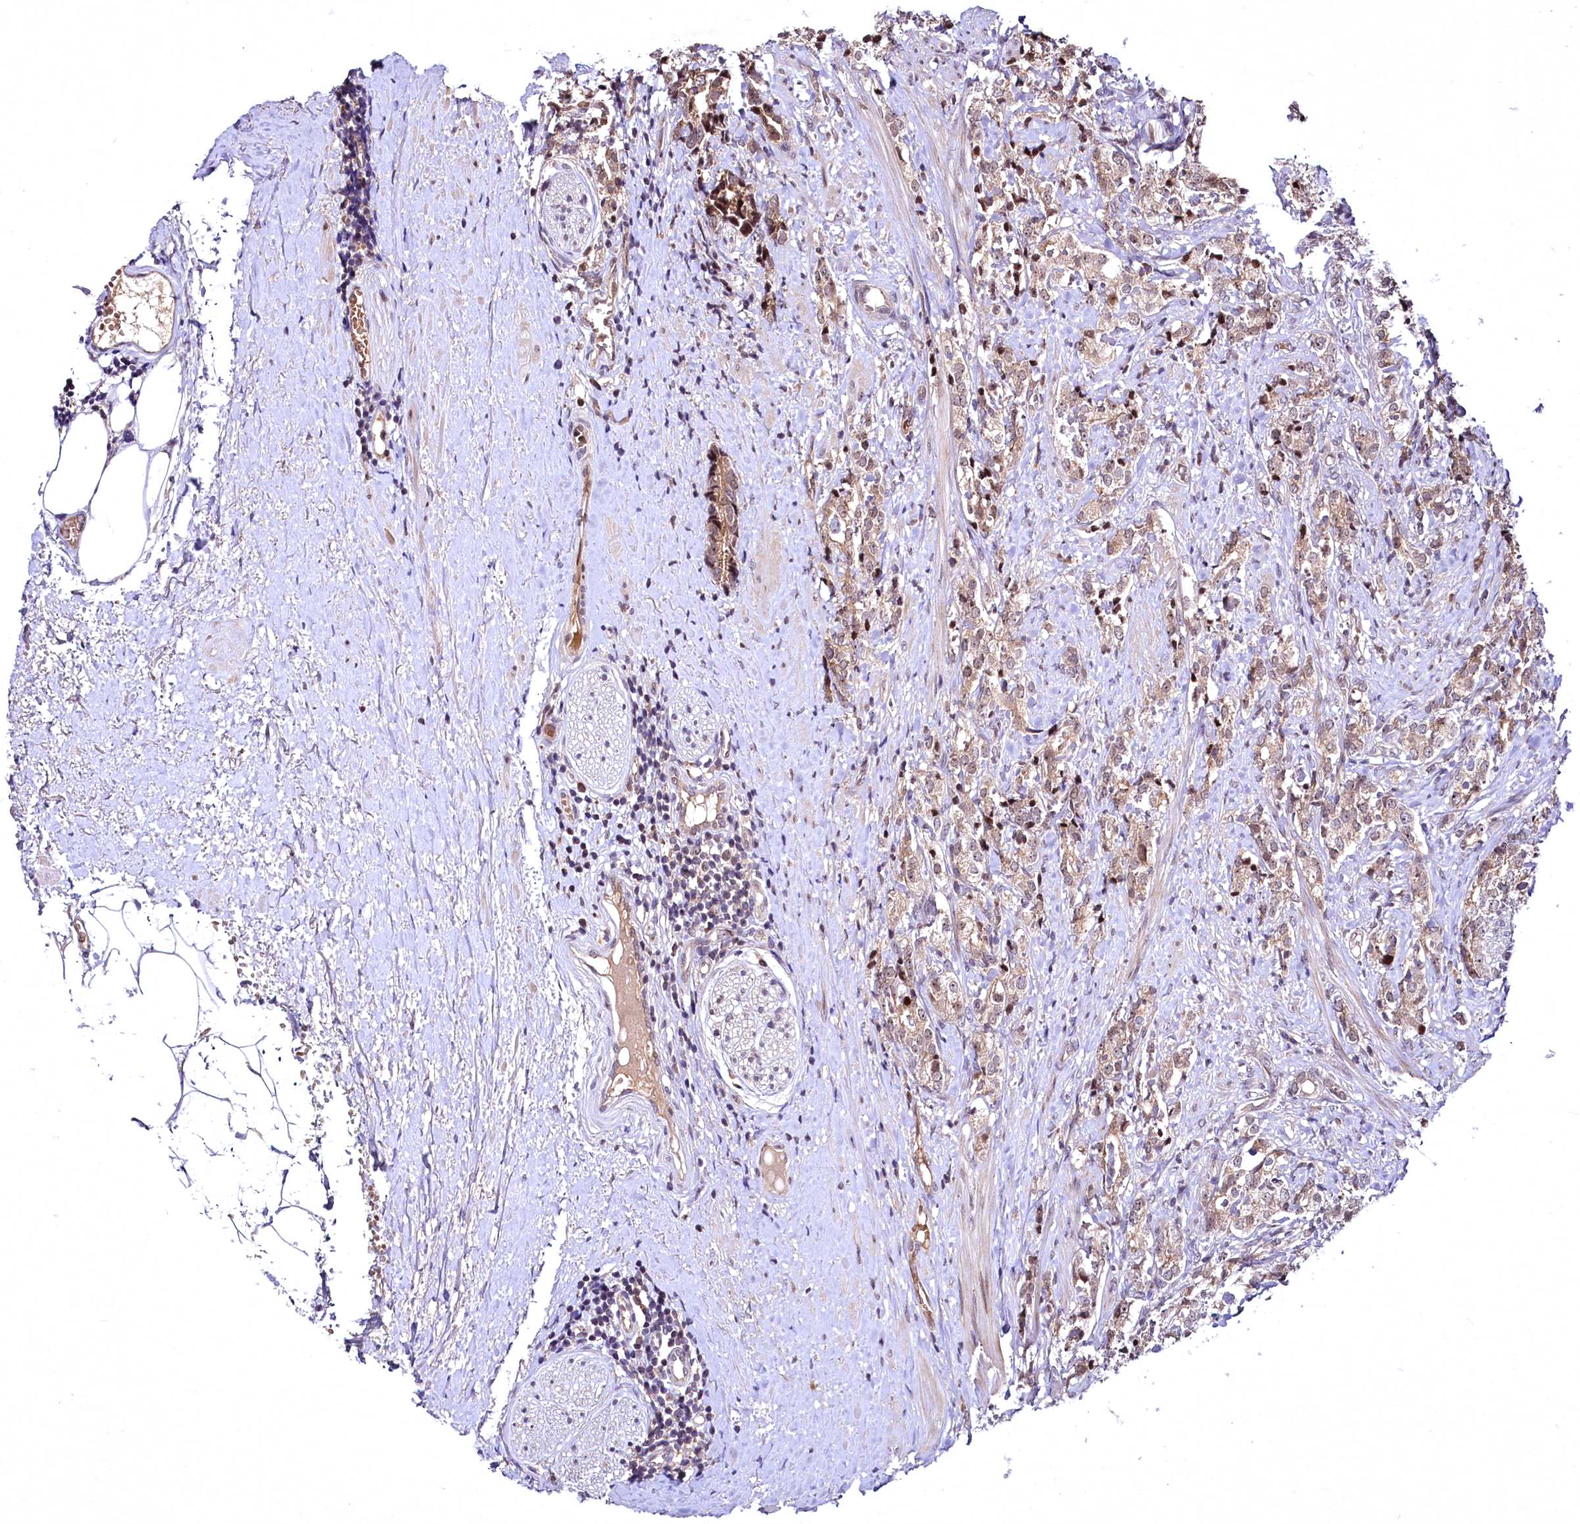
{"staining": {"intensity": "moderate", "quantity": ">75%", "location": "cytoplasmic/membranous,nuclear"}, "tissue": "prostate cancer", "cell_type": "Tumor cells", "image_type": "cancer", "snomed": [{"axis": "morphology", "description": "Adenocarcinoma, High grade"}, {"axis": "topography", "description": "Prostate"}], "caption": "The micrograph displays immunohistochemical staining of prostate cancer (adenocarcinoma (high-grade)). There is moderate cytoplasmic/membranous and nuclear positivity is seen in approximately >75% of tumor cells.", "gene": "N4BP2L1", "patient": {"sex": "male", "age": 69}}